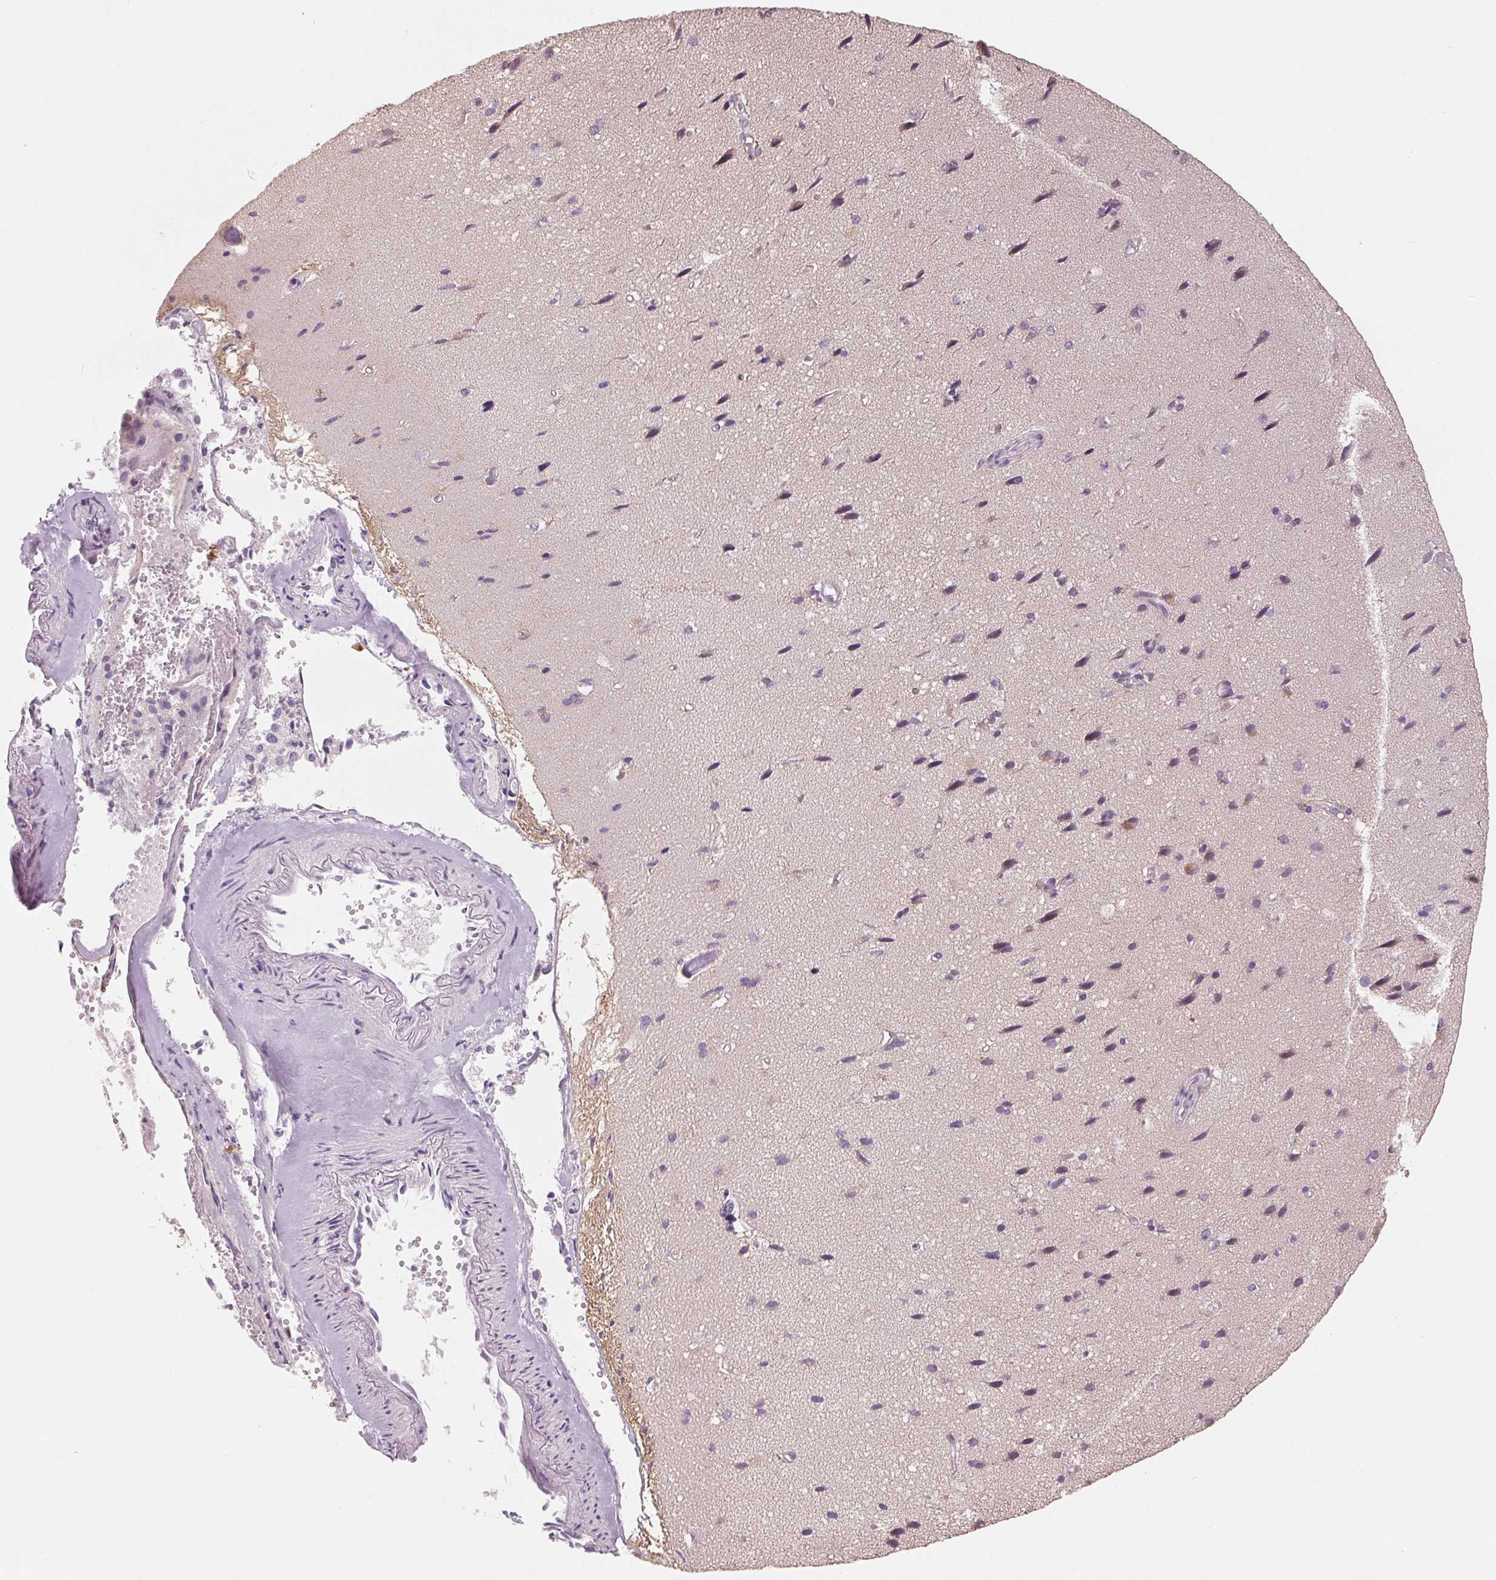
{"staining": {"intensity": "negative", "quantity": "none", "location": "none"}, "tissue": "cerebral cortex", "cell_type": "Endothelial cells", "image_type": "normal", "snomed": [{"axis": "morphology", "description": "Normal tissue, NOS"}, {"axis": "morphology", "description": "Glioma, malignant, High grade"}, {"axis": "topography", "description": "Cerebral cortex"}], "caption": "The image reveals no significant expression in endothelial cells of cerebral cortex. Brightfield microscopy of immunohistochemistry stained with DAB (3,3'-diaminobenzidine) (brown) and hematoxylin (blue), captured at high magnification.", "gene": "VTCN1", "patient": {"sex": "male", "age": 71}}